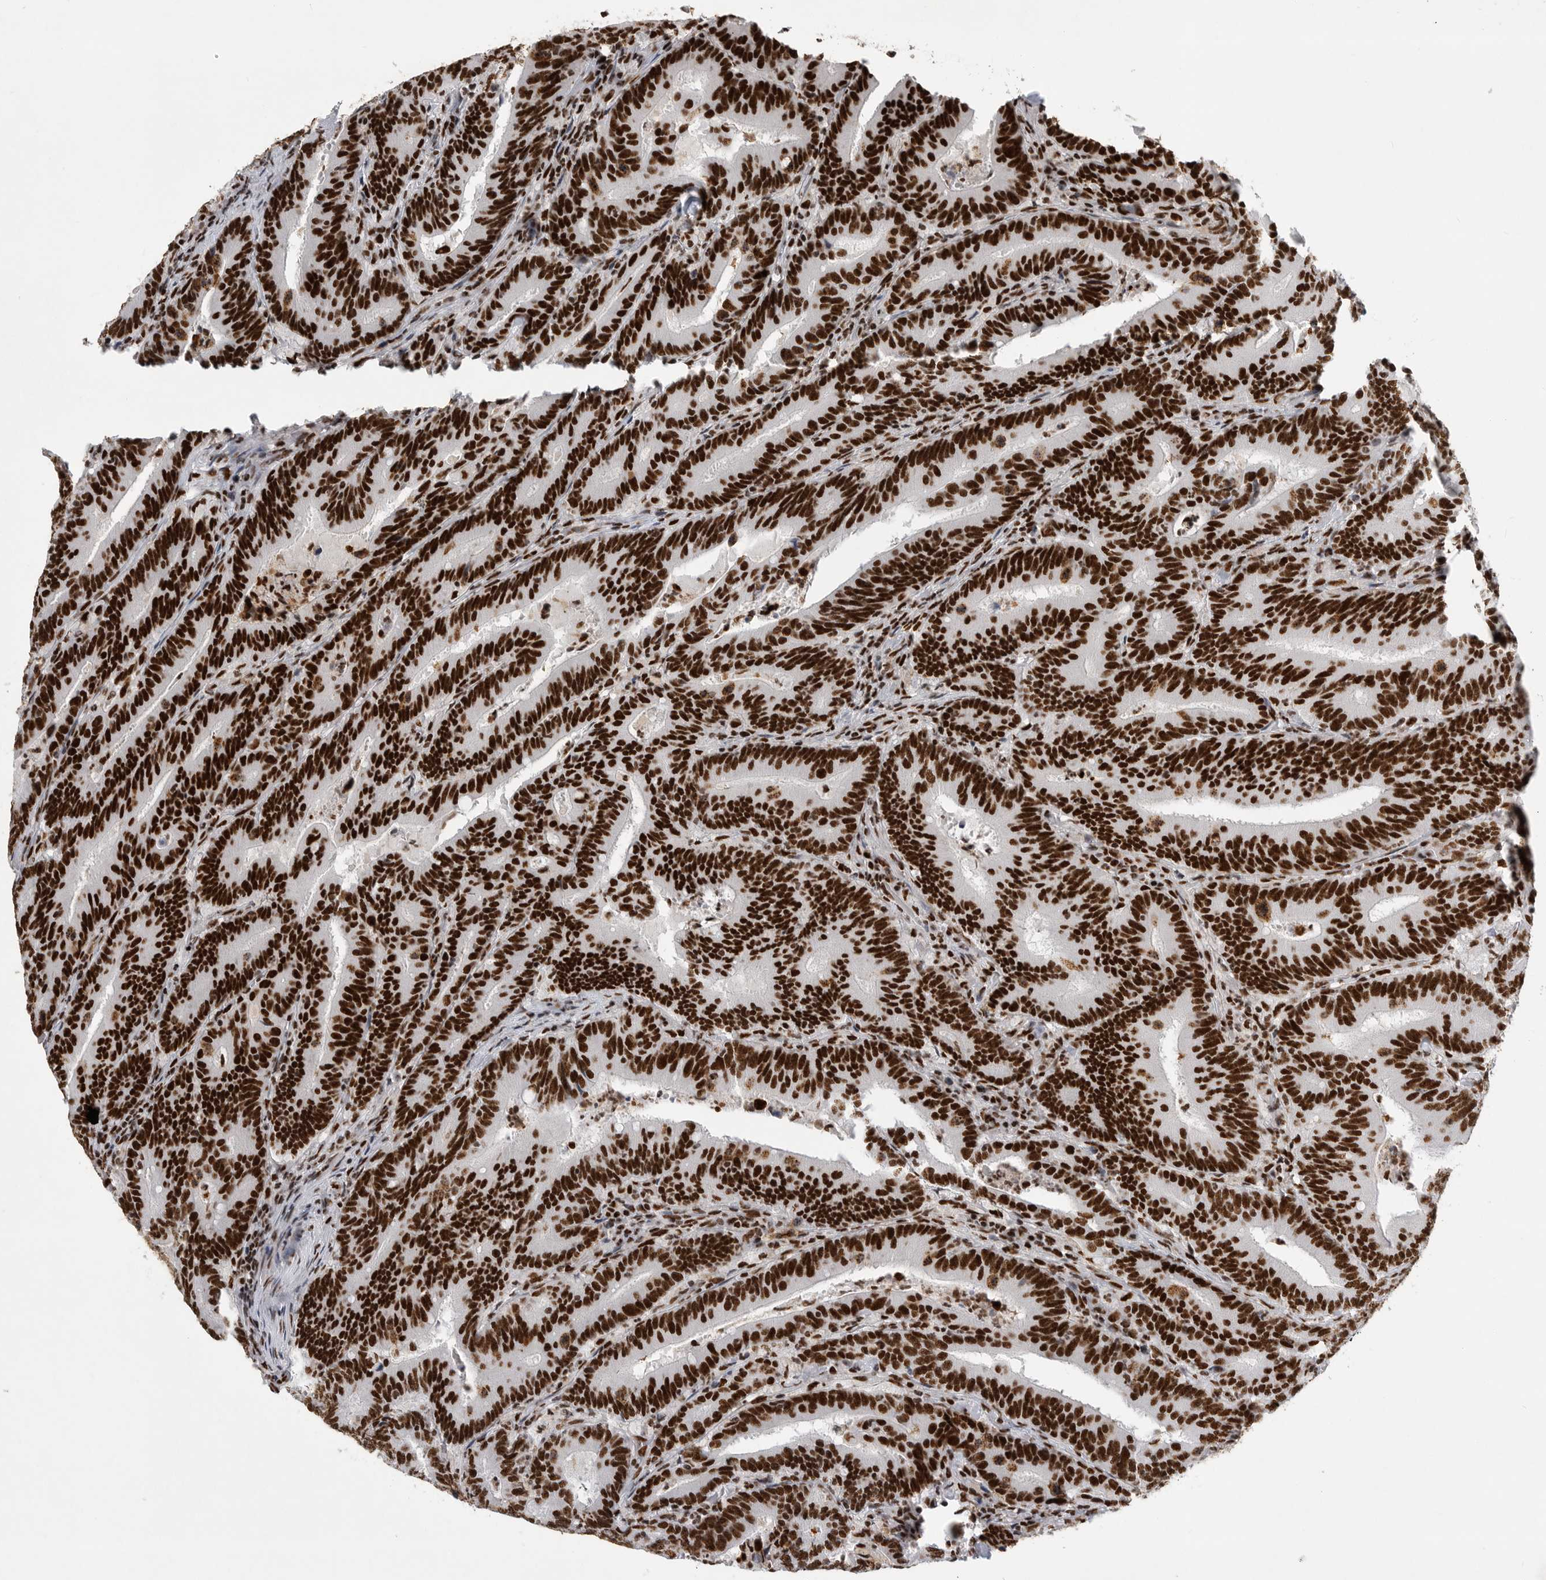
{"staining": {"intensity": "strong", "quantity": ">75%", "location": "nuclear"}, "tissue": "colorectal cancer", "cell_type": "Tumor cells", "image_type": "cancer", "snomed": [{"axis": "morphology", "description": "Adenocarcinoma, NOS"}, {"axis": "topography", "description": "Colon"}], "caption": "Human colorectal cancer (adenocarcinoma) stained for a protein (brown) displays strong nuclear positive expression in approximately >75% of tumor cells.", "gene": "BCLAF1", "patient": {"sex": "female", "age": 66}}